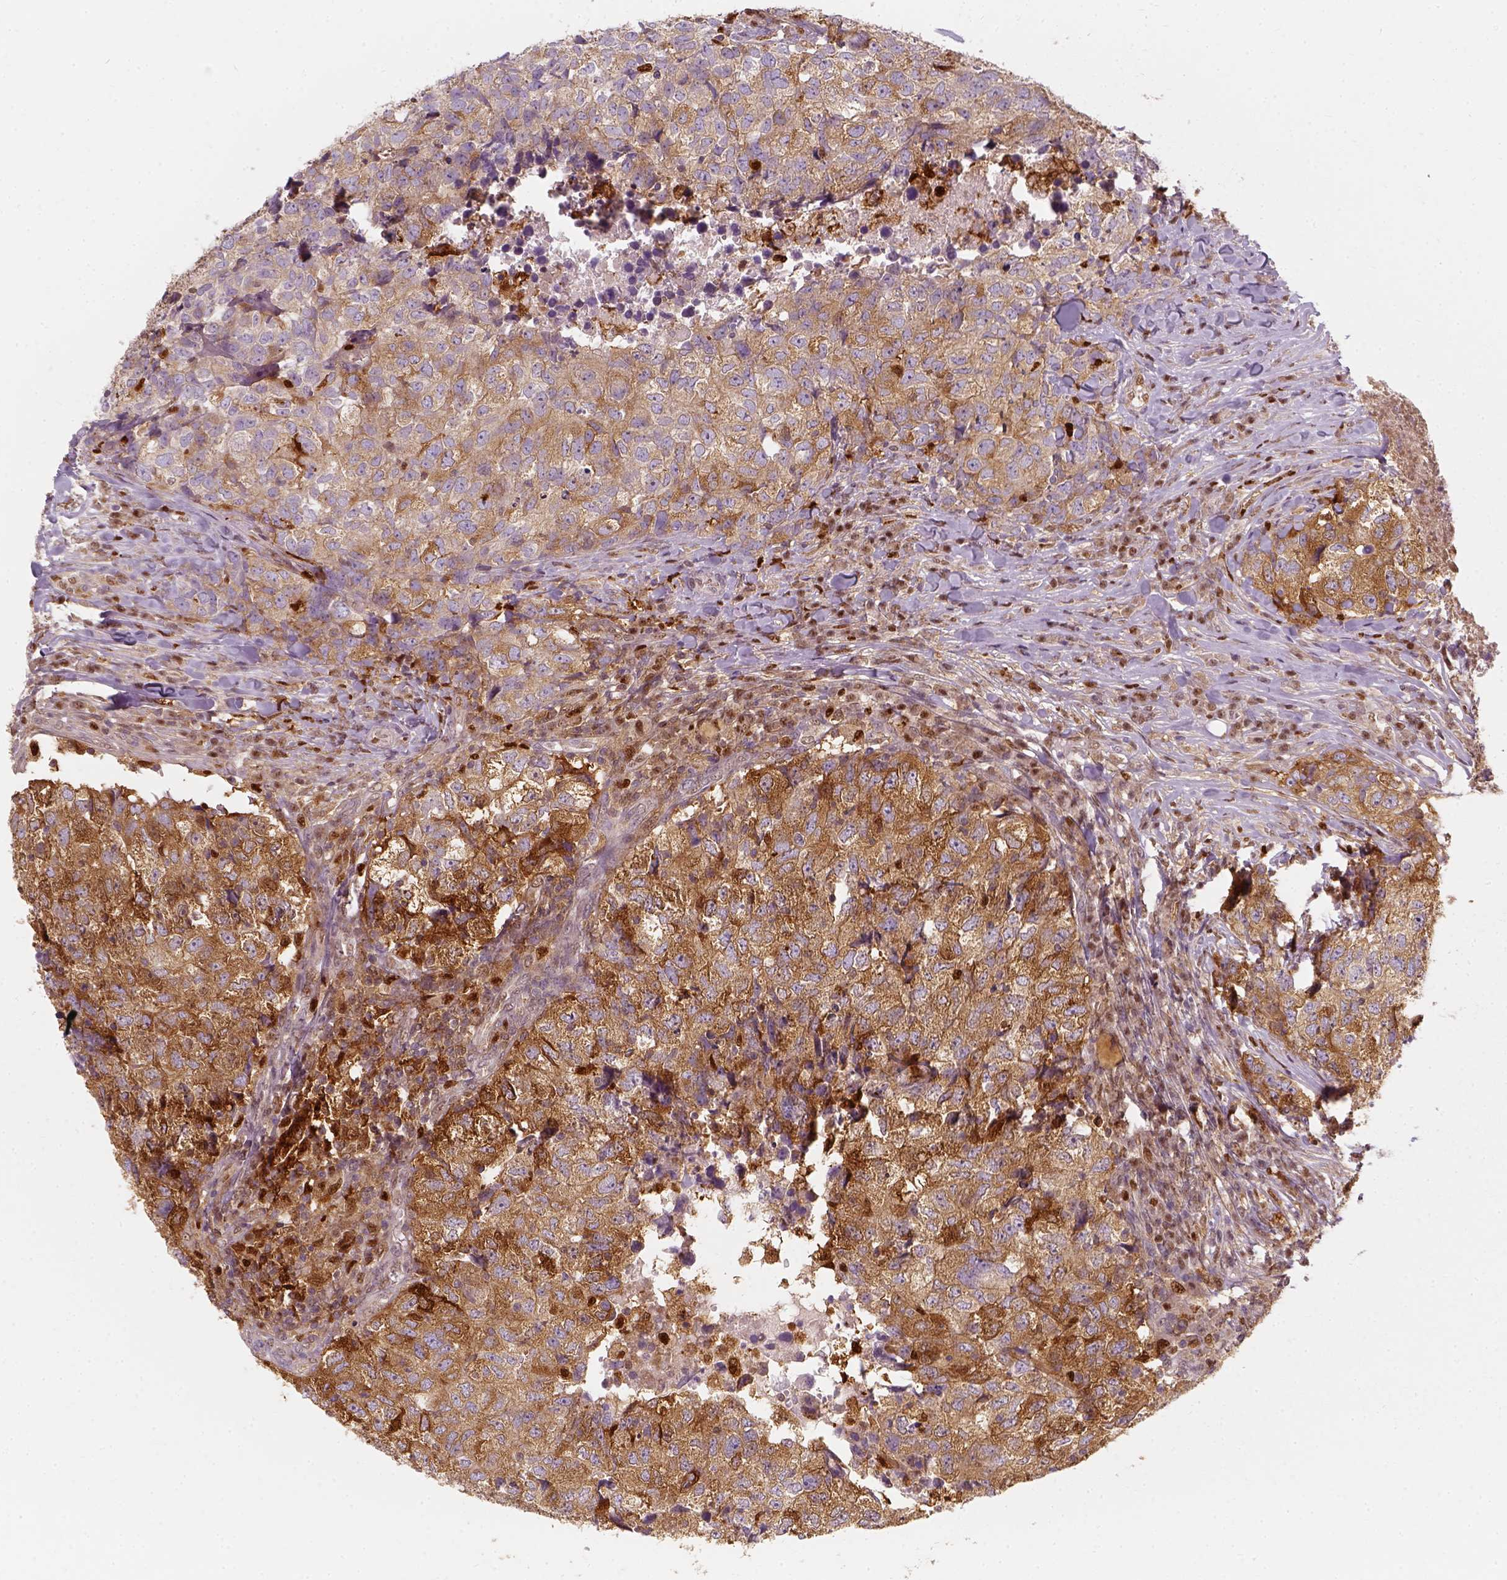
{"staining": {"intensity": "moderate", "quantity": ">75%", "location": "cytoplasmic/membranous"}, "tissue": "breast cancer", "cell_type": "Tumor cells", "image_type": "cancer", "snomed": [{"axis": "morphology", "description": "Duct carcinoma"}, {"axis": "topography", "description": "Breast"}], "caption": "Immunohistochemistry of human breast cancer (infiltrating ductal carcinoma) shows medium levels of moderate cytoplasmic/membranous expression in approximately >75% of tumor cells. (DAB (3,3'-diaminobenzidine) = brown stain, brightfield microscopy at high magnification).", "gene": "SQSTM1", "patient": {"sex": "female", "age": 30}}